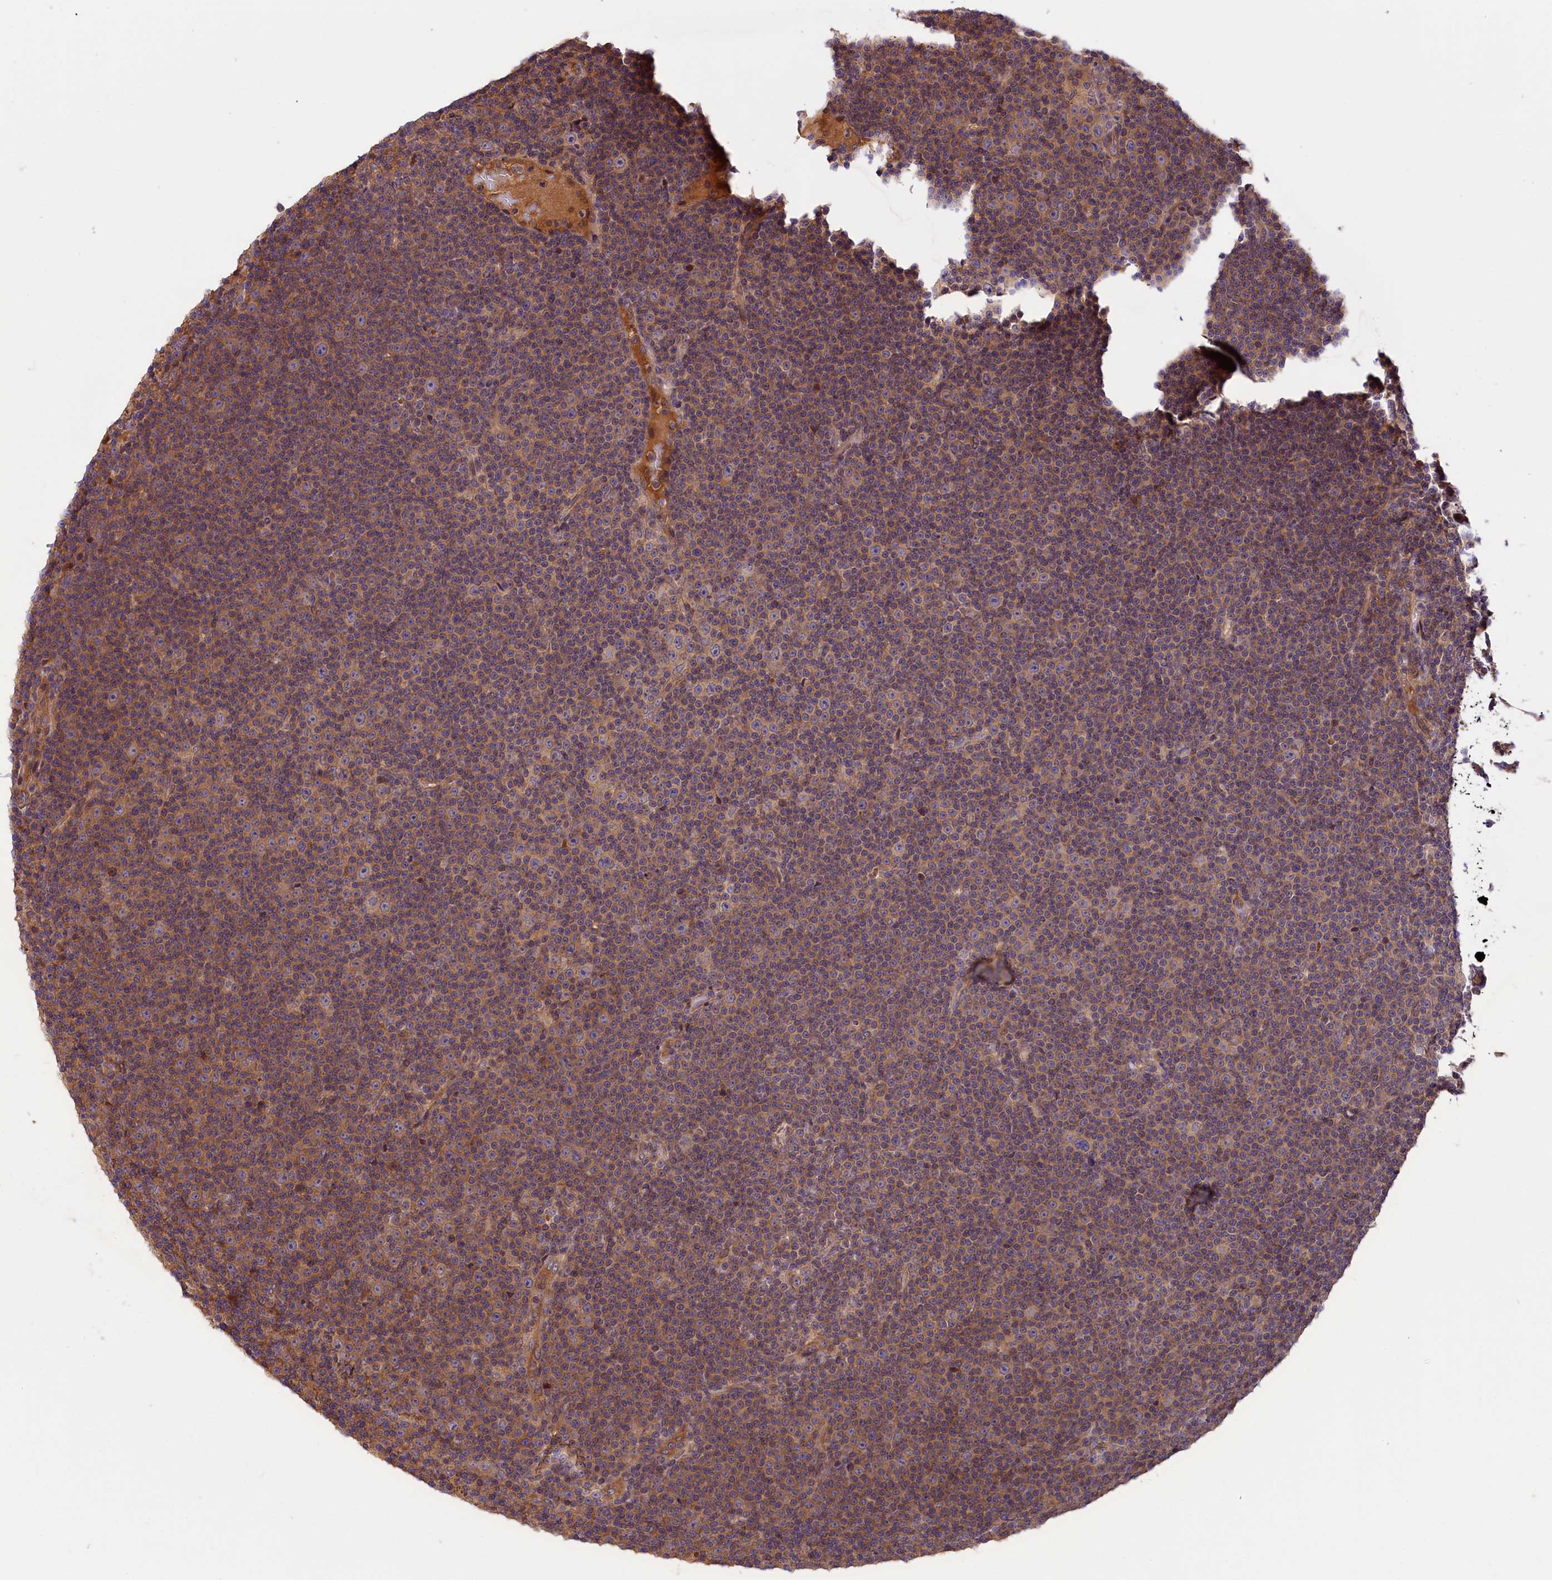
{"staining": {"intensity": "weak", "quantity": "25%-75%", "location": "cytoplasmic/membranous"}, "tissue": "lymphoma", "cell_type": "Tumor cells", "image_type": "cancer", "snomed": [{"axis": "morphology", "description": "Malignant lymphoma, non-Hodgkin's type, Low grade"}, {"axis": "topography", "description": "Lymph node"}], "caption": "Approximately 25%-75% of tumor cells in human malignant lymphoma, non-Hodgkin's type (low-grade) show weak cytoplasmic/membranous protein positivity as visualized by brown immunohistochemical staining.", "gene": "SETD6", "patient": {"sex": "female", "age": 67}}